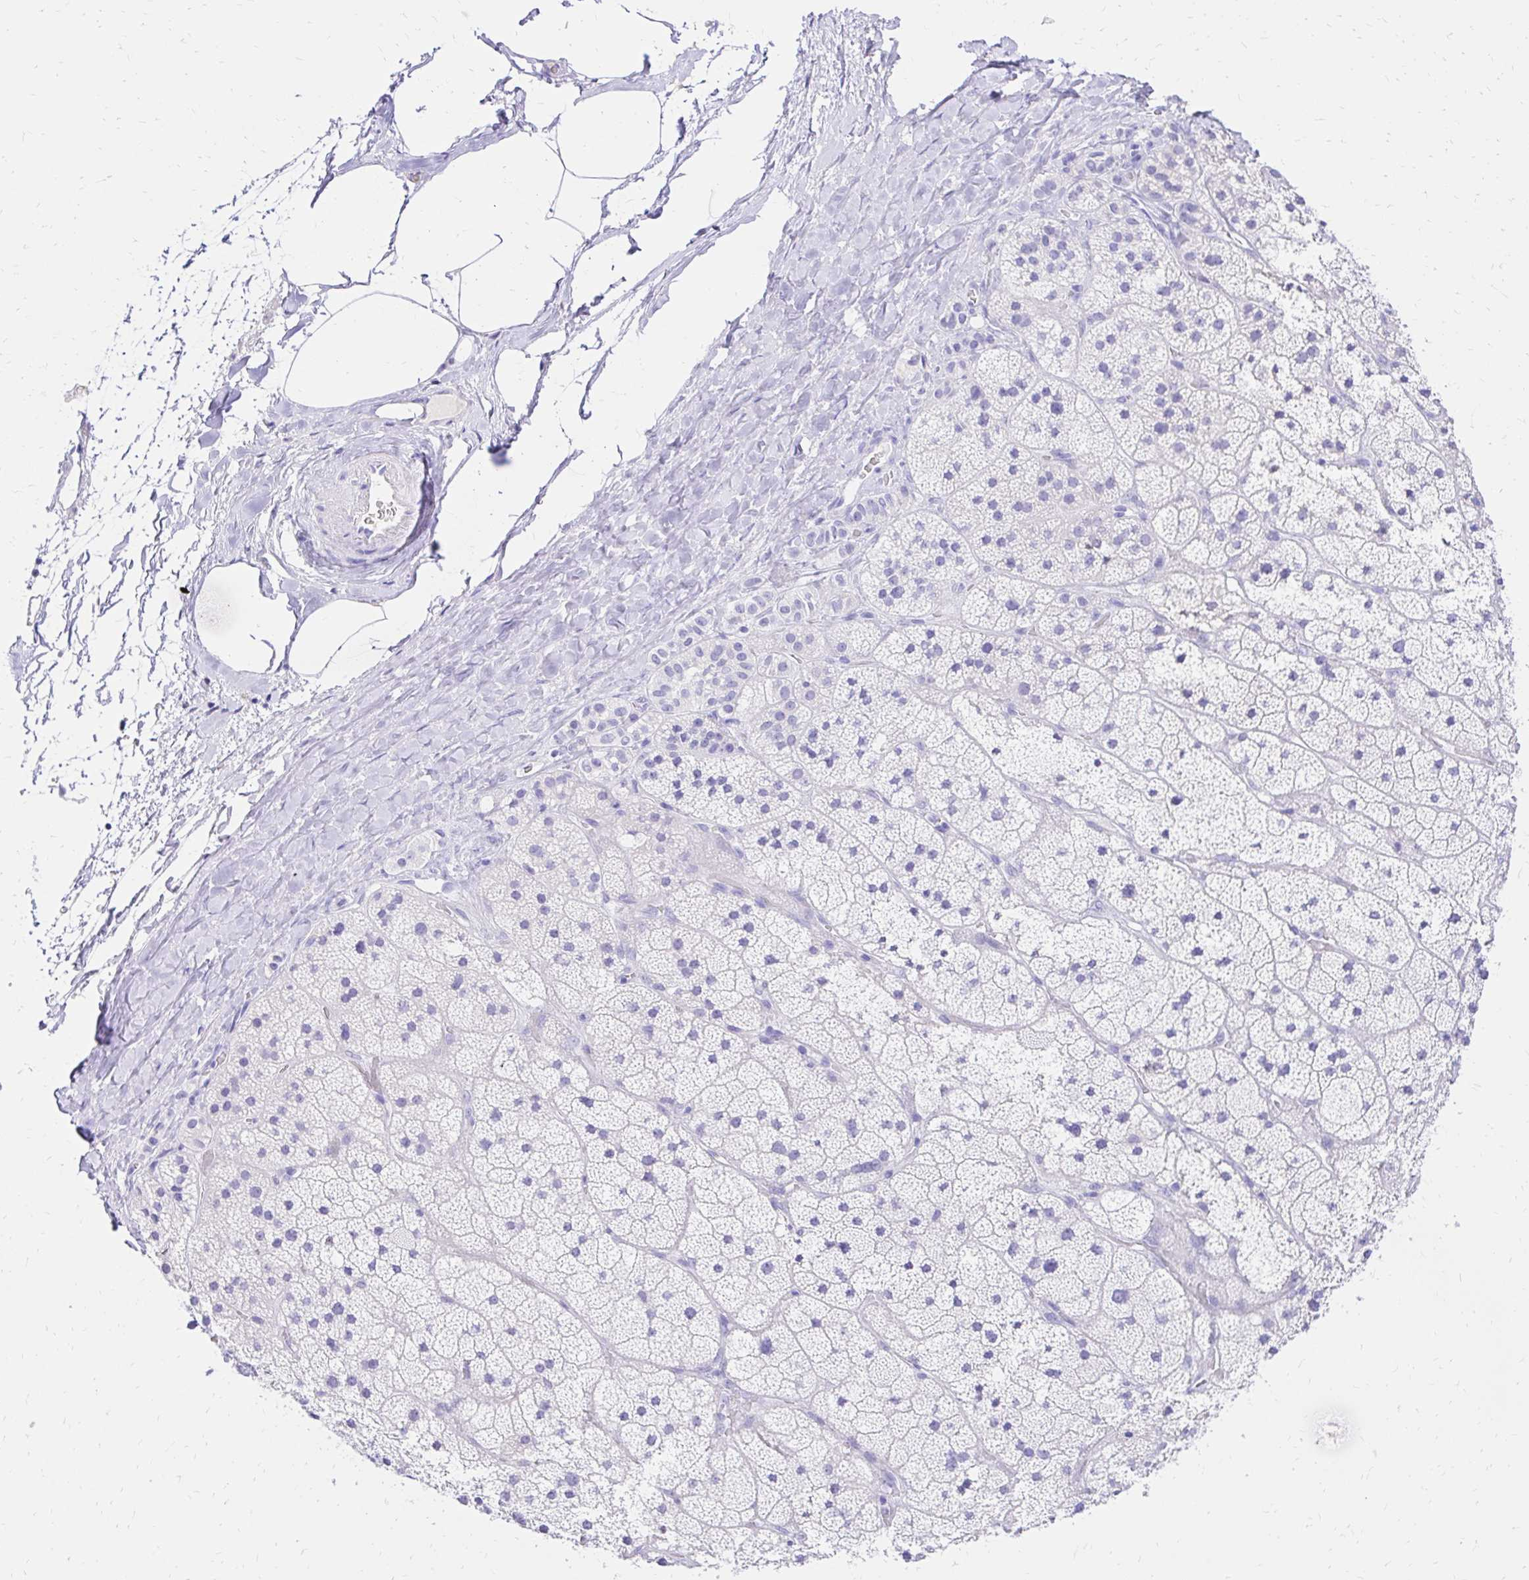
{"staining": {"intensity": "negative", "quantity": "none", "location": "none"}, "tissue": "adrenal gland", "cell_type": "Glandular cells", "image_type": "normal", "snomed": [{"axis": "morphology", "description": "Normal tissue, NOS"}, {"axis": "topography", "description": "Adrenal gland"}], "caption": "High magnification brightfield microscopy of benign adrenal gland stained with DAB (3,3'-diaminobenzidine) (brown) and counterstained with hematoxylin (blue): glandular cells show no significant staining.", "gene": "S100G", "patient": {"sex": "male", "age": 57}}